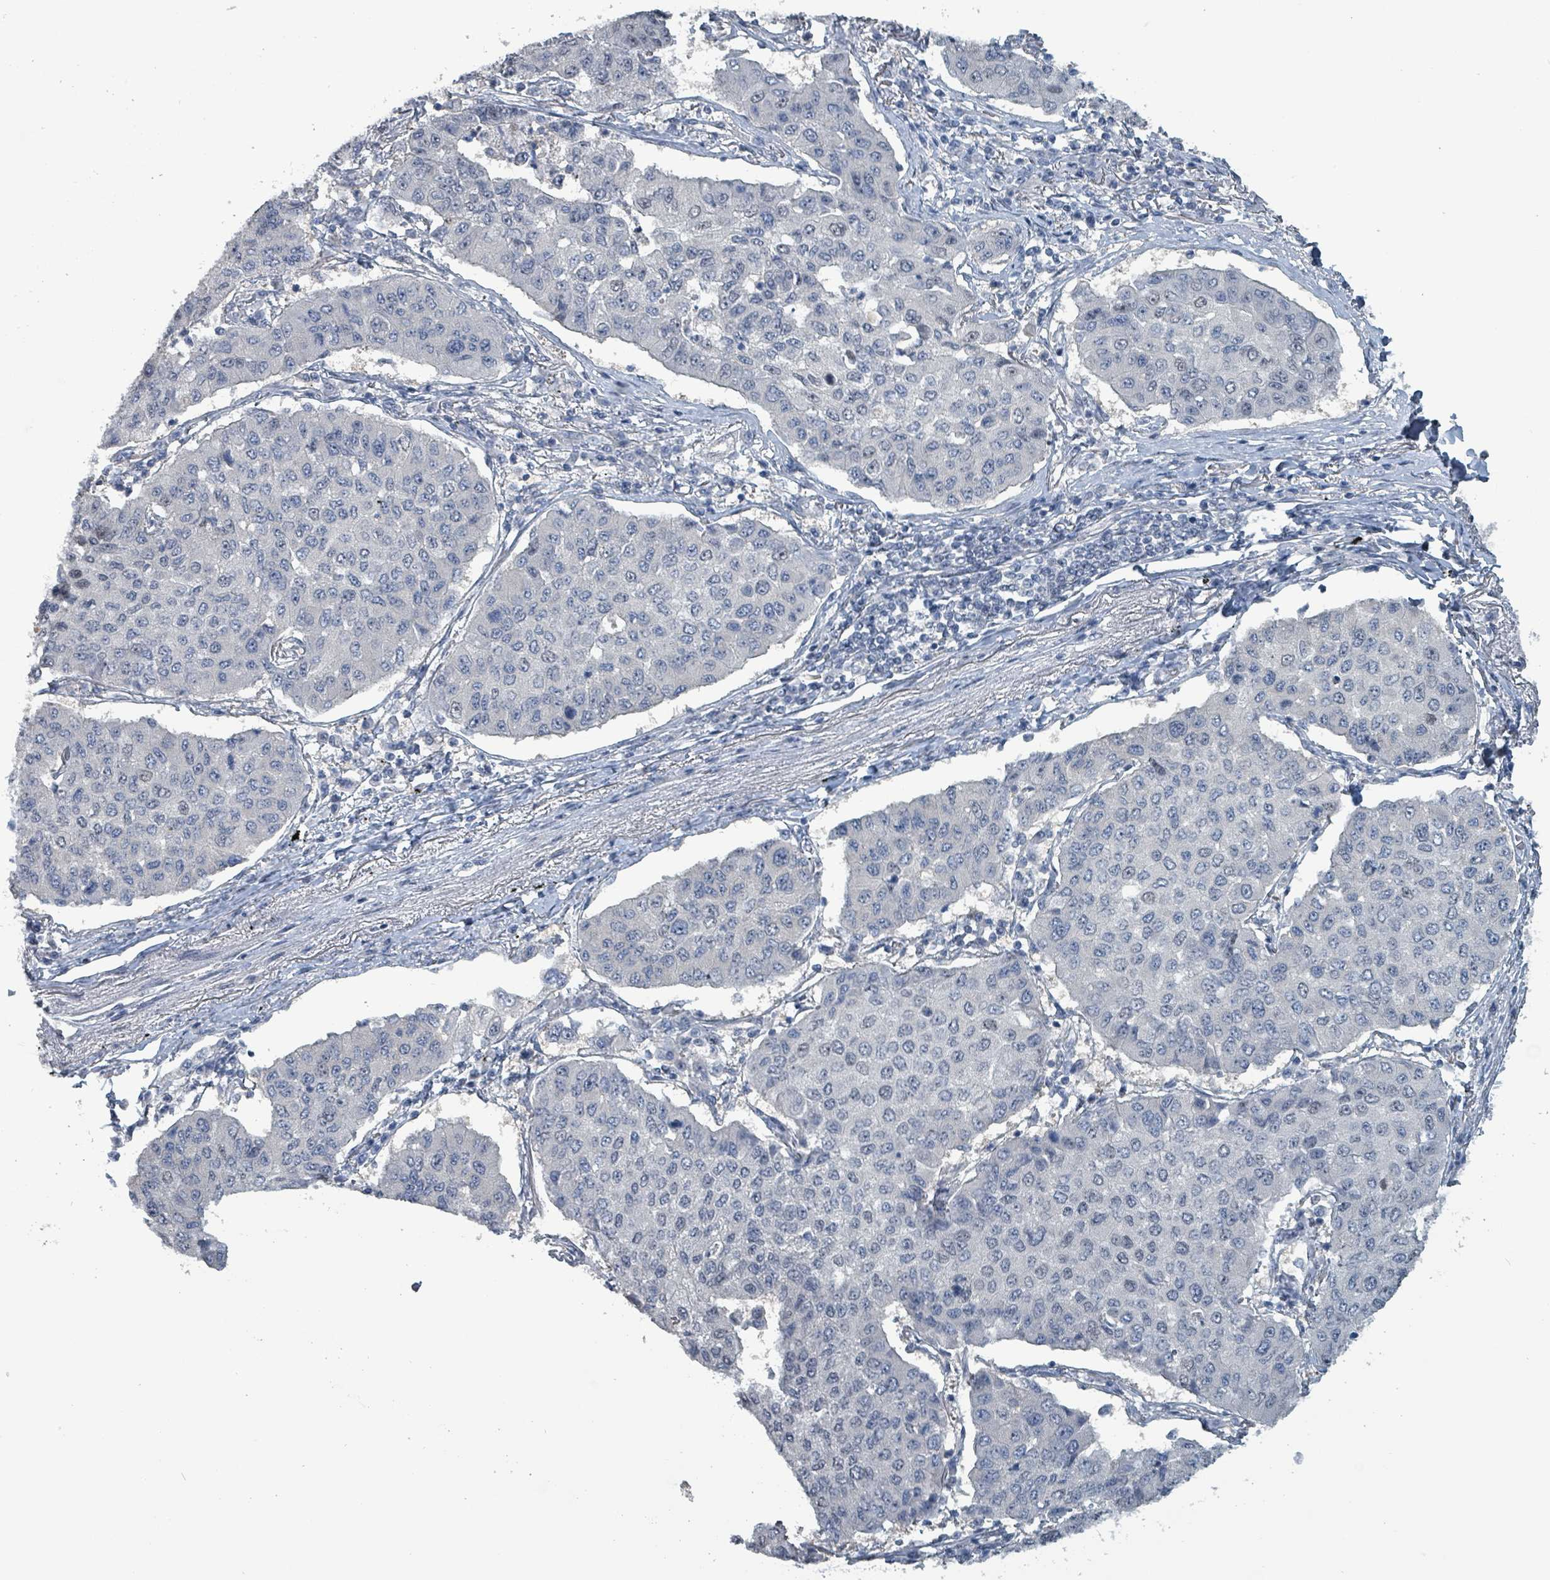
{"staining": {"intensity": "negative", "quantity": "none", "location": "none"}, "tissue": "lung cancer", "cell_type": "Tumor cells", "image_type": "cancer", "snomed": [{"axis": "morphology", "description": "Squamous cell carcinoma, NOS"}, {"axis": "topography", "description": "Lung"}], "caption": "The image displays no staining of tumor cells in squamous cell carcinoma (lung).", "gene": "BIVM", "patient": {"sex": "male", "age": 74}}